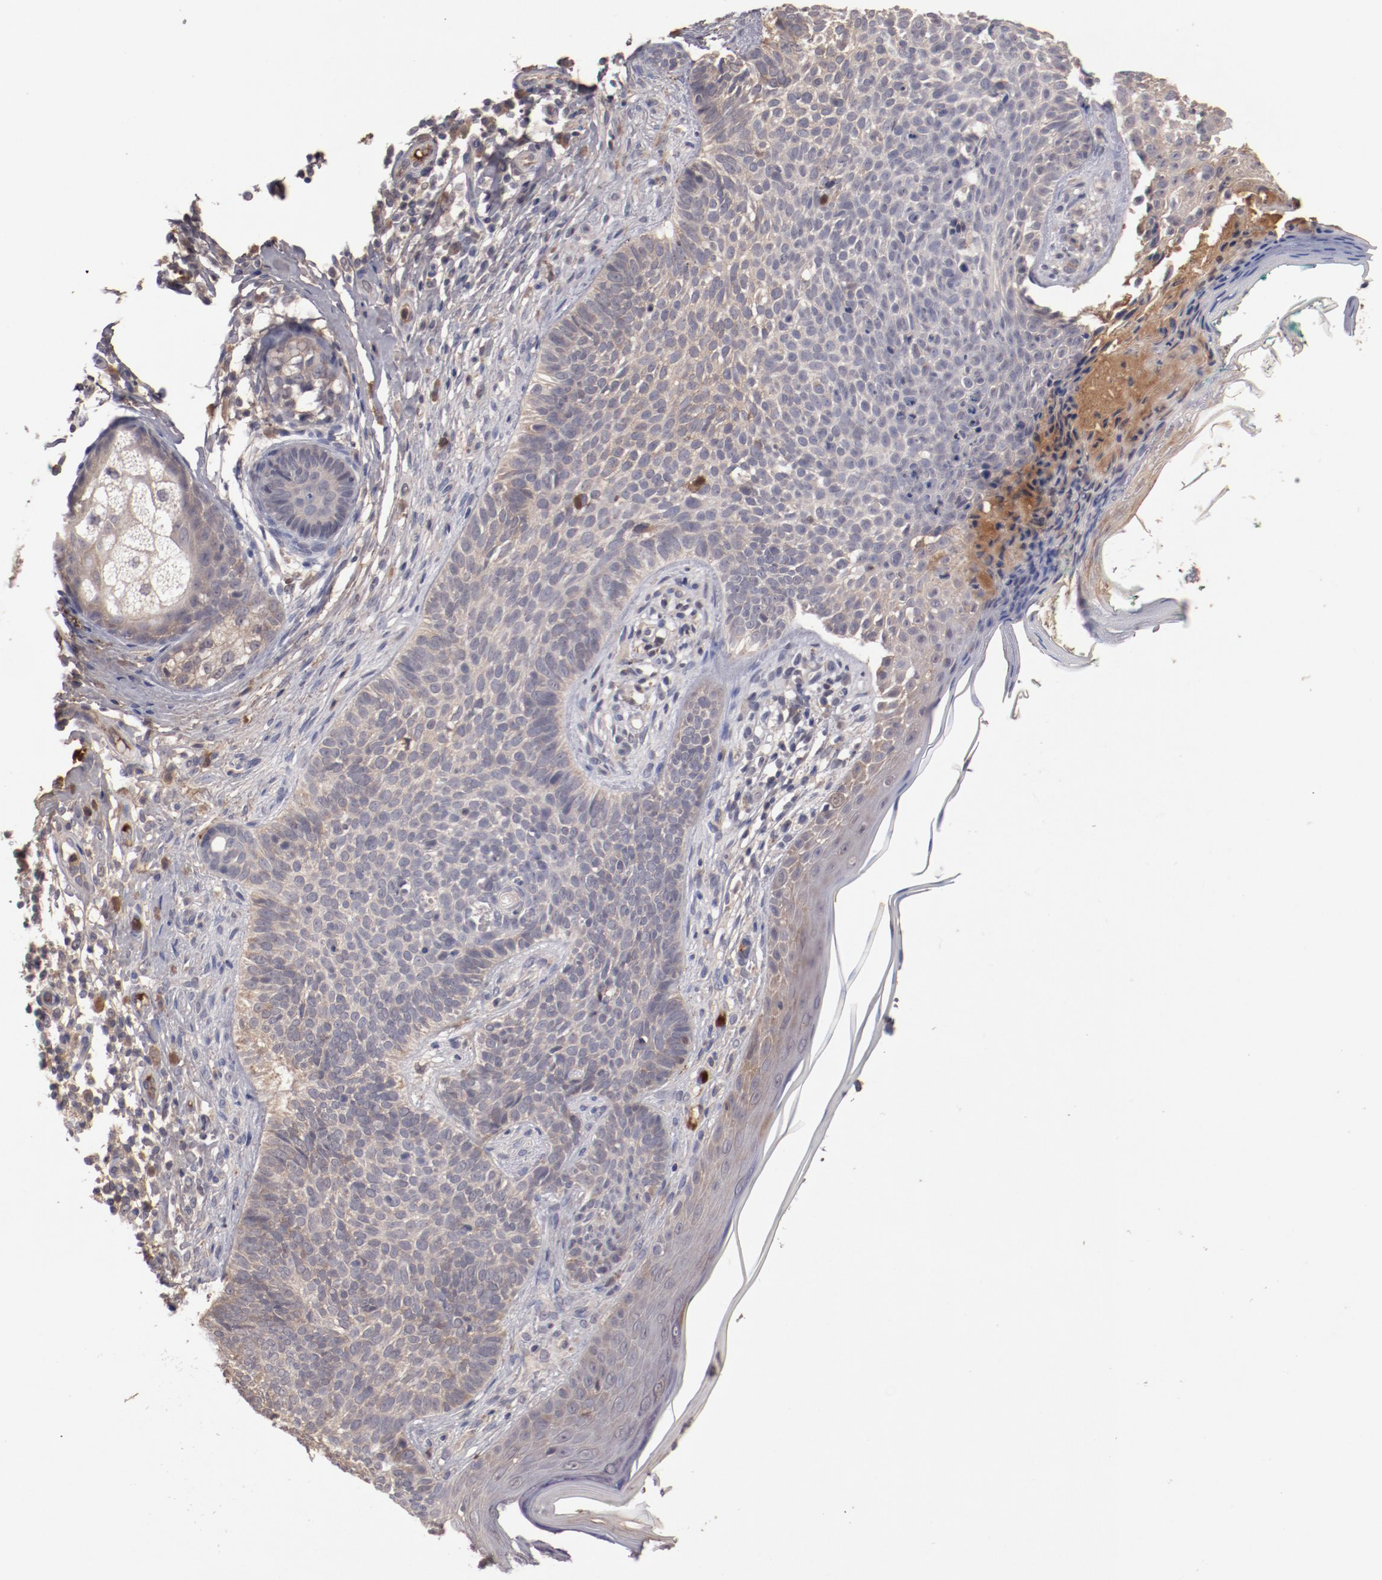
{"staining": {"intensity": "weak", "quantity": "<25%", "location": "cytoplasmic/membranous"}, "tissue": "skin cancer", "cell_type": "Tumor cells", "image_type": "cancer", "snomed": [{"axis": "morphology", "description": "Normal tissue, NOS"}, {"axis": "morphology", "description": "Basal cell carcinoma"}, {"axis": "topography", "description": "Skin"}], "caption": "An immunohistochemistry (IHC) histopathology image of skin cancer is shown. There is no staining in tumor cells of skin cancer.", "gene": "CP", "patient": {"sex": "male", "age": 76}}